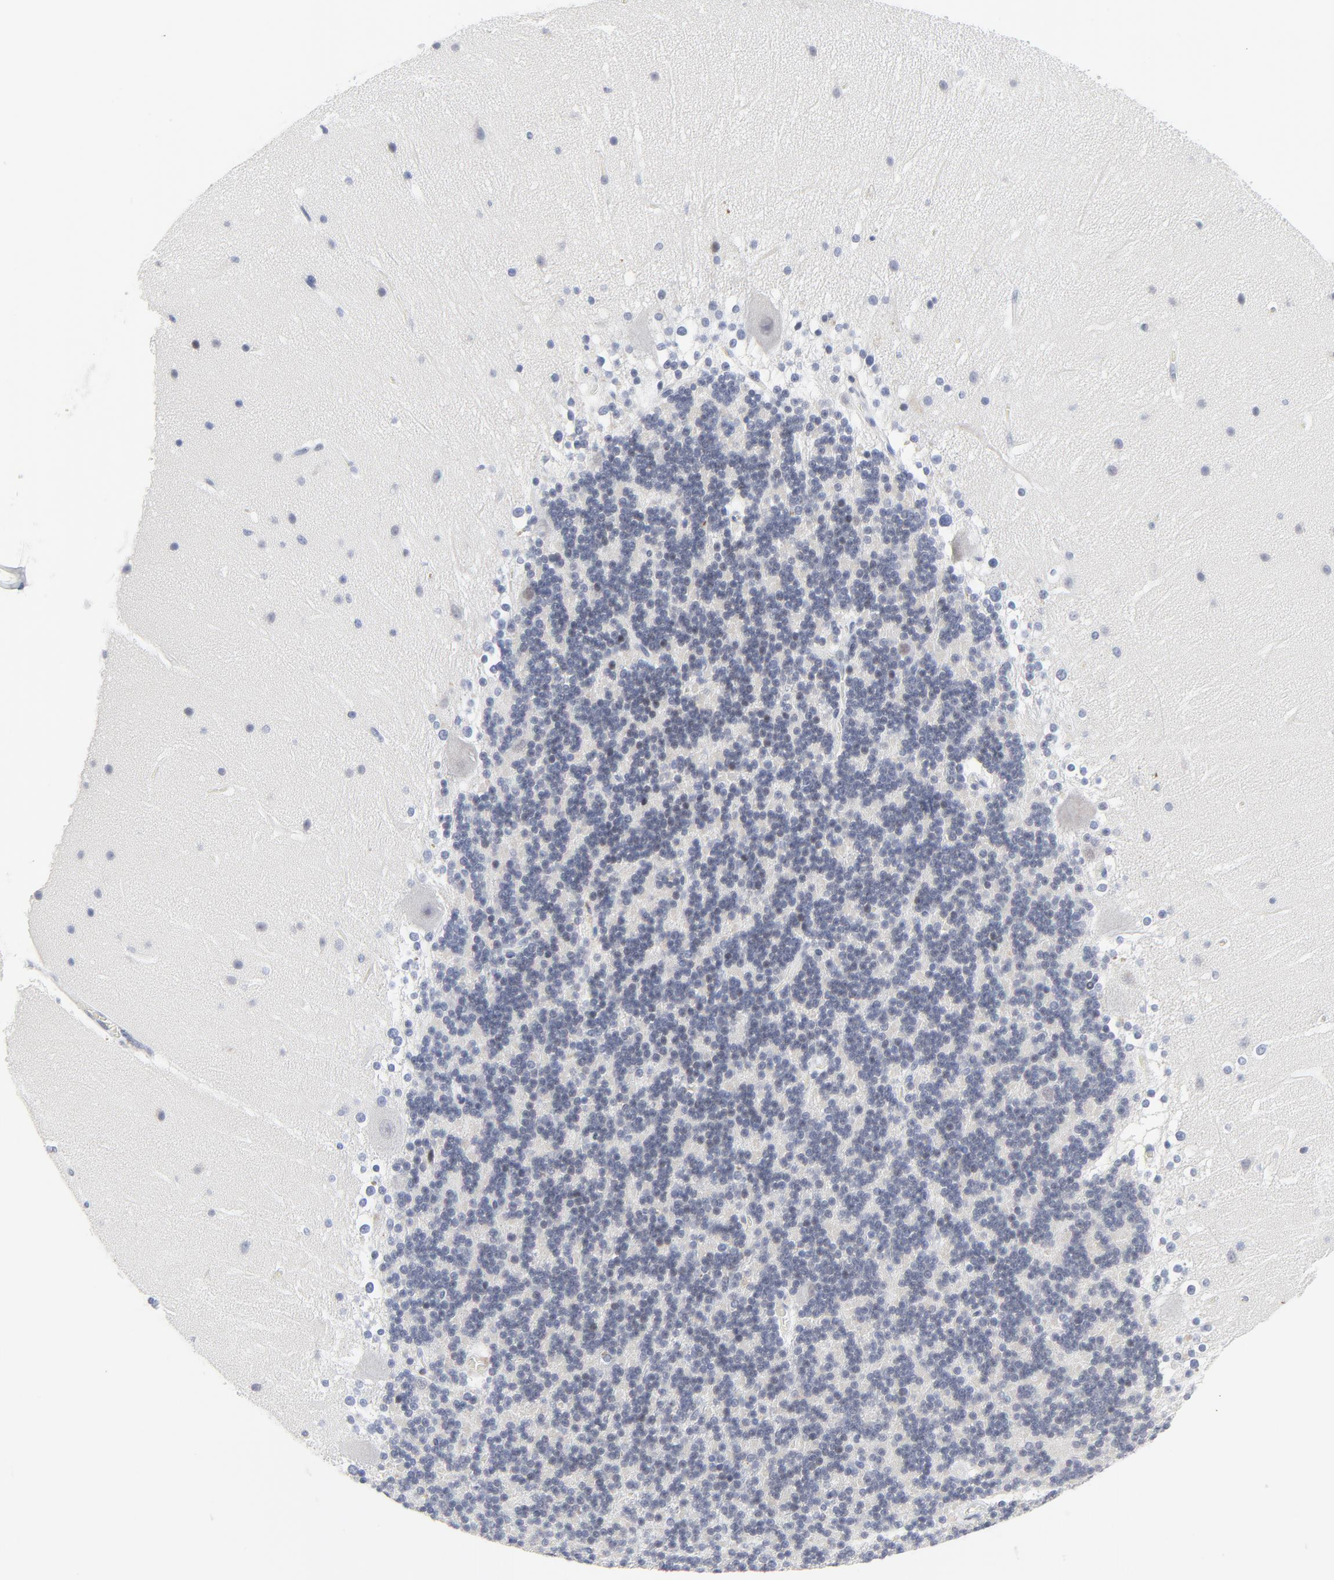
{"staining": {"intensity": "weak", "quantity": "<25%", "location": "cytoplasmic/membranous"}, "tissue": "cerebellum", "cell_type": "Cells in granular layer", "image_type": "normal", "snomed": [{"axis": "morphology", "description": "Normal tissue, NOS"}, {"axis": "topography", "description": "Cerebellum"}], "caption": "Cells in granular layer are negative for brown protein staining in benign cerebellum. Brightfield microscopy of IHC stained with DAB (3,3'-diaminobenzidine) (brown) and hematoxylin (blue), captured at high magnification.", "gene": "ZNF589", "patient": {"sex": "female", "age": 19}}